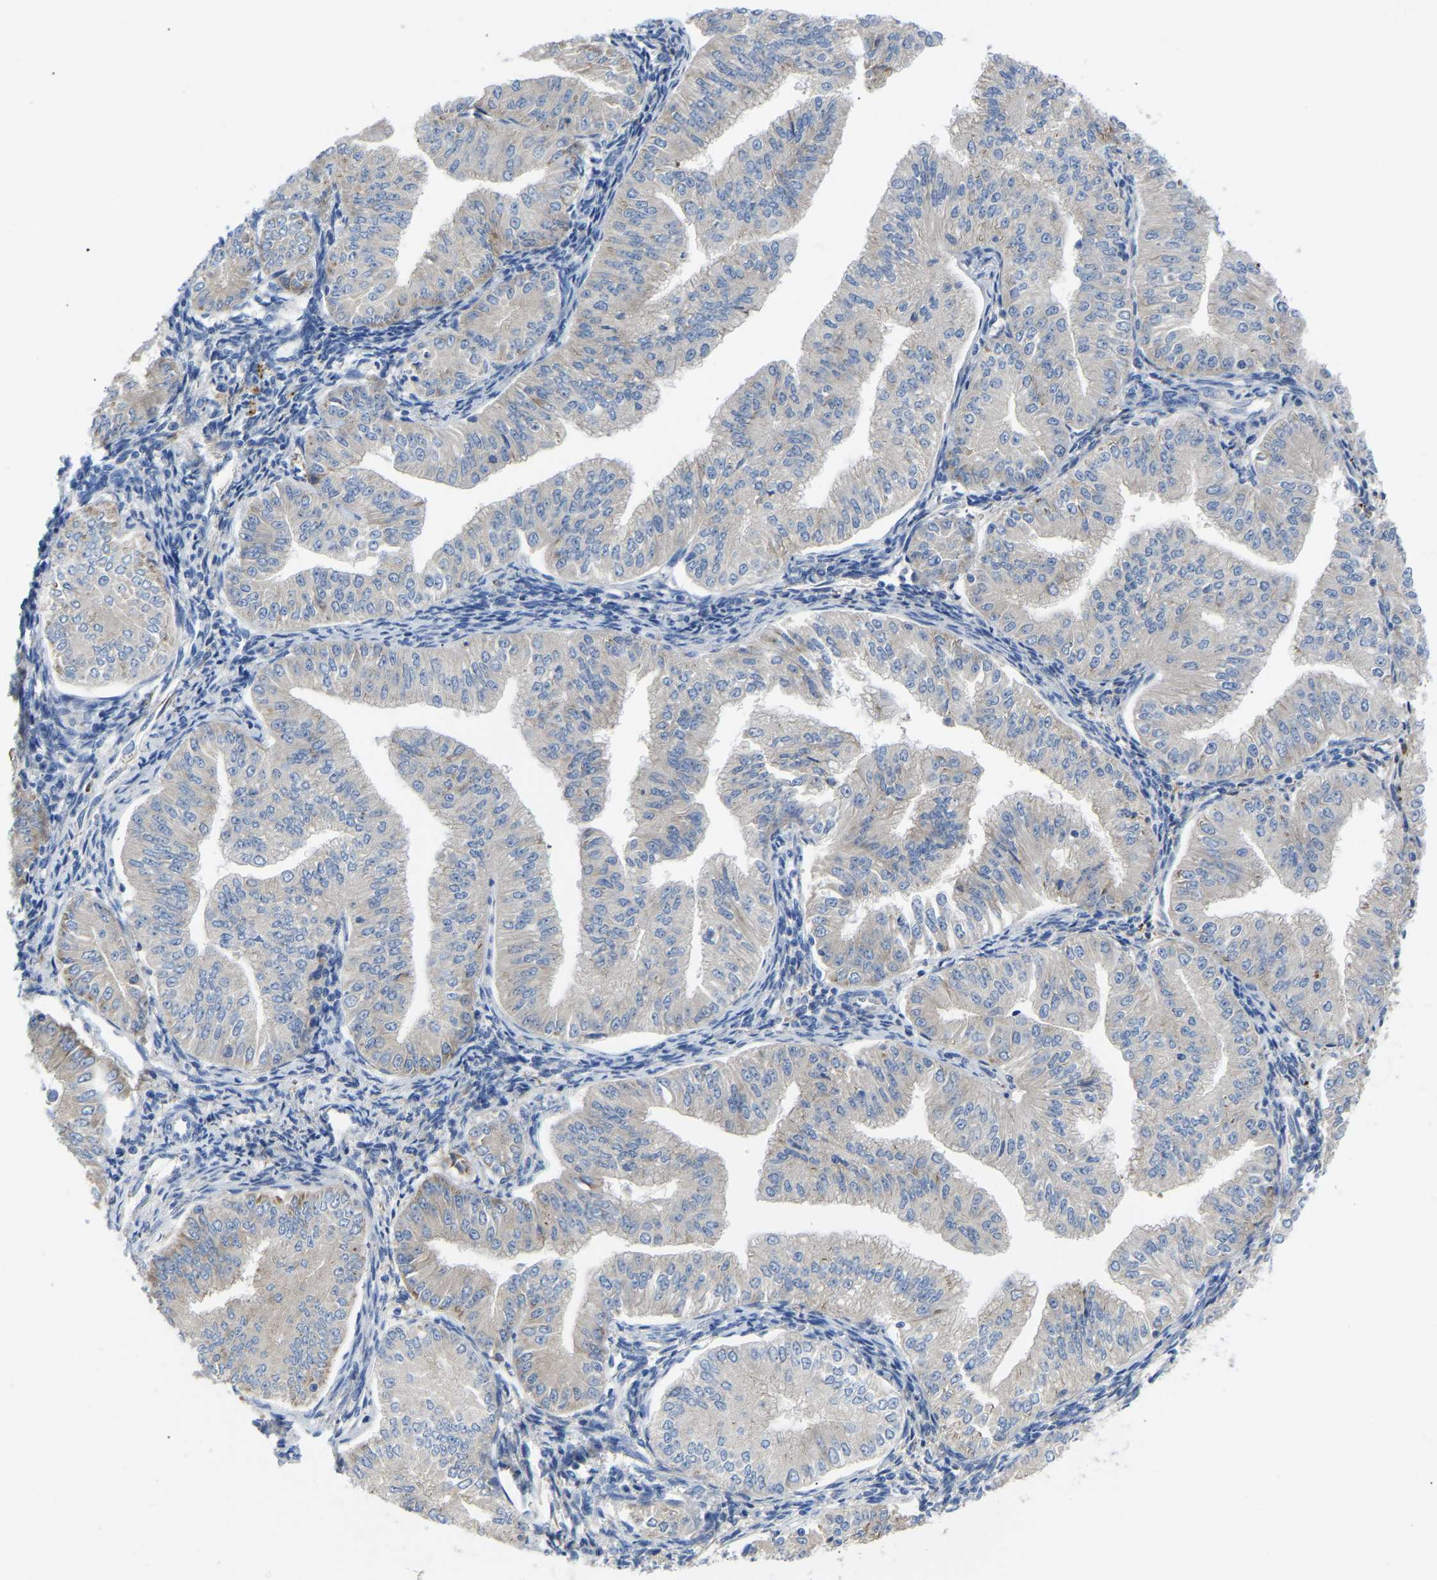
{"staining": {"intensity": "moderate", "quantity": "<25%", "location": "cytoplasmic/membranous"}, "tissue": "endometrial cancer", "cell_type": "Tumor cells", "image_type": "cancer", "snomed": [{"axis": "morphology", "description": "Normal tissue, NOS"}, {"axis": "morphology", "description": "Adenocarcinoma, NOS"}, {"axis": "topography", "description": "Endometrium"}], "caption": "This is a micrograph of immunohistochemistry staining of adenocarcinoma (endometrial), which shows moderate staining in the cytoplasmic/membranous of tumor cells.", "gene": "ABCA10", "patient": {"sex": "female", "age": 53}}